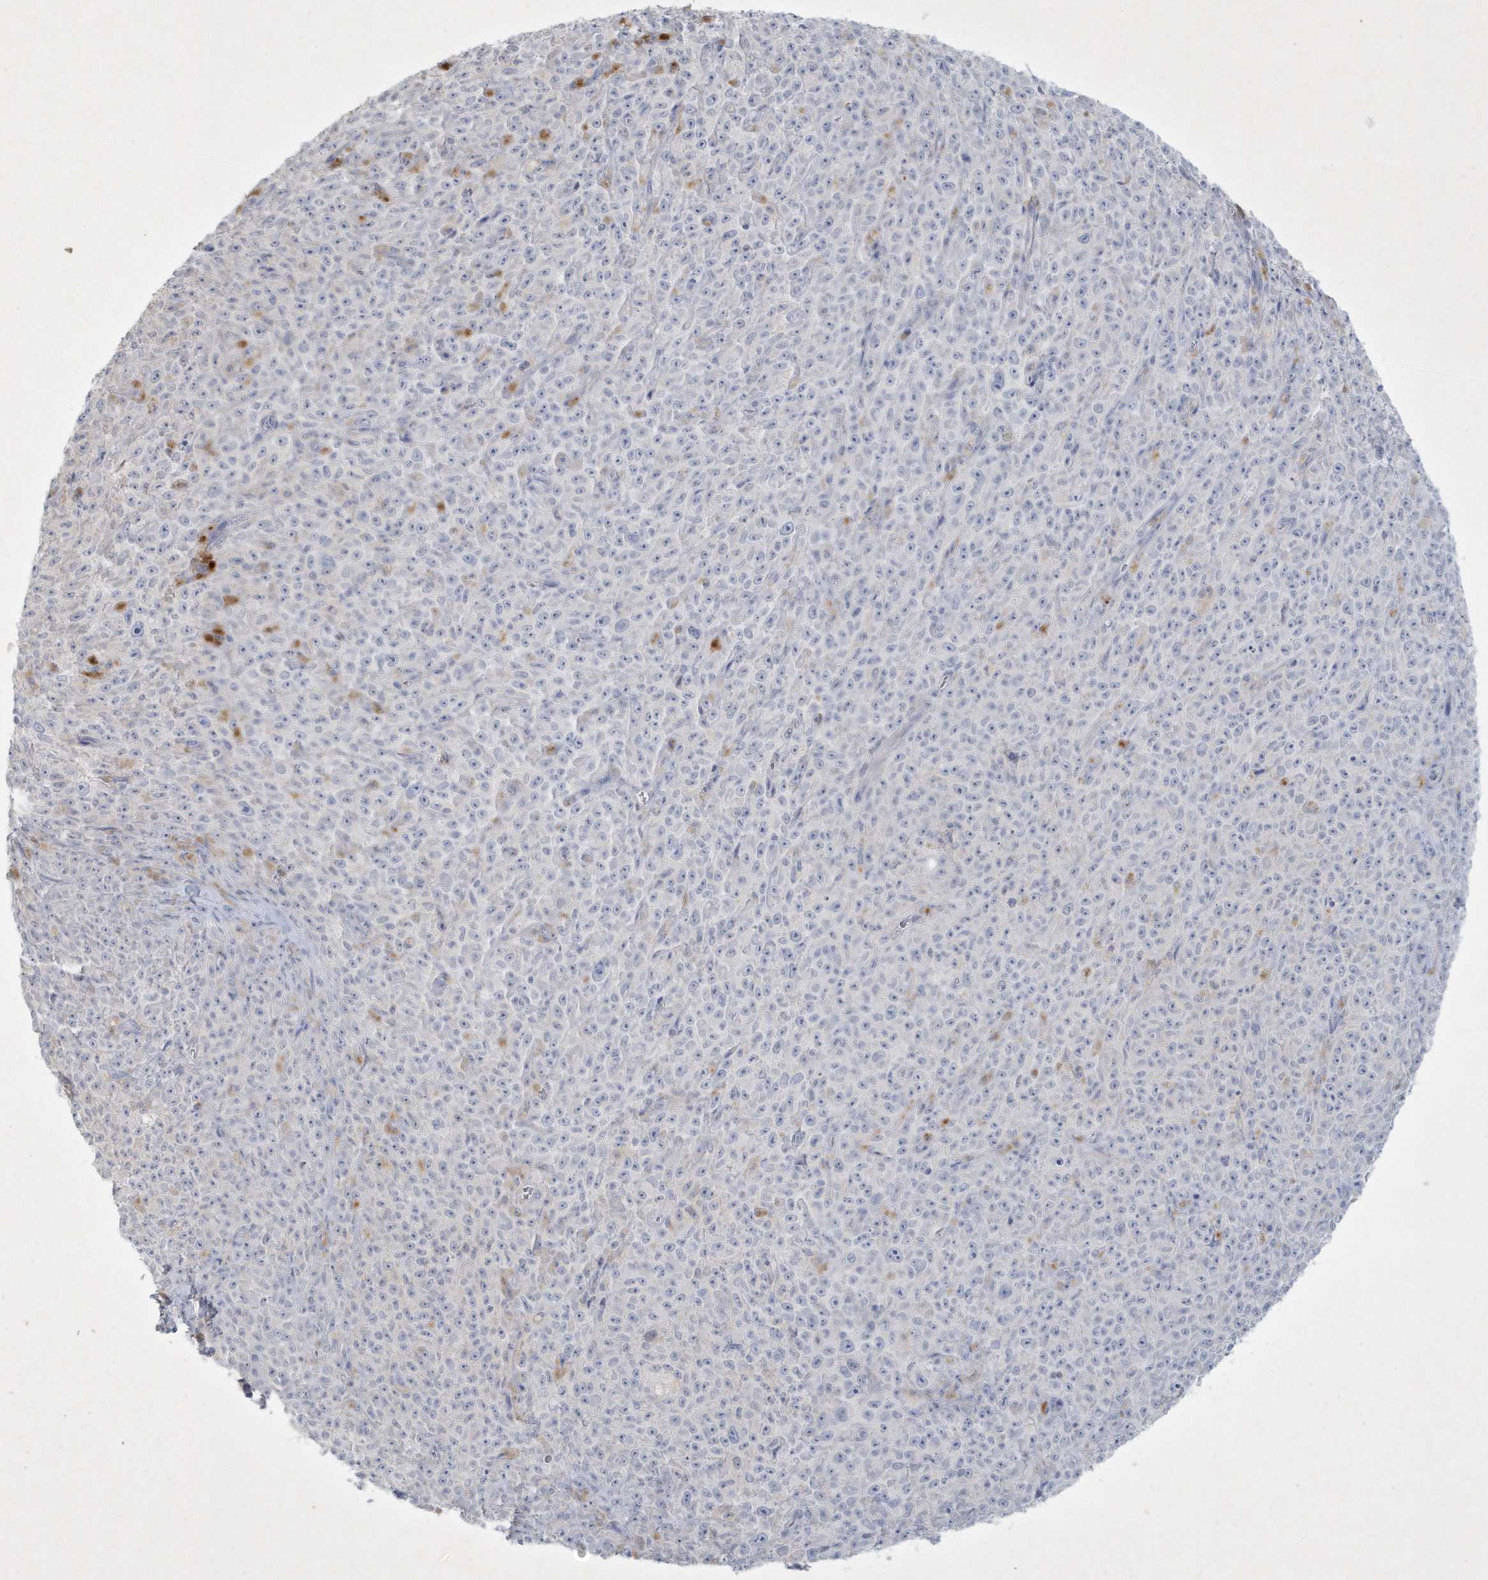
{"staining": {"intensity": "negative", "quantity": "none", "location": "none"}, "tissue": "melanoma", "cell_type": "Tumor cells", "image_type": "cancer", "snomed": [{"axis": "morphology", "description": "Malignant melanoma, NOS"}, {"axis": "topography", "description": "Skin"}], "caption": "A photomicrograph of melanoma stained for a protein displays no brown staining in tumor cells.", "gene": "CCDC24", "patient": {"sex": "female", "age": 82}}